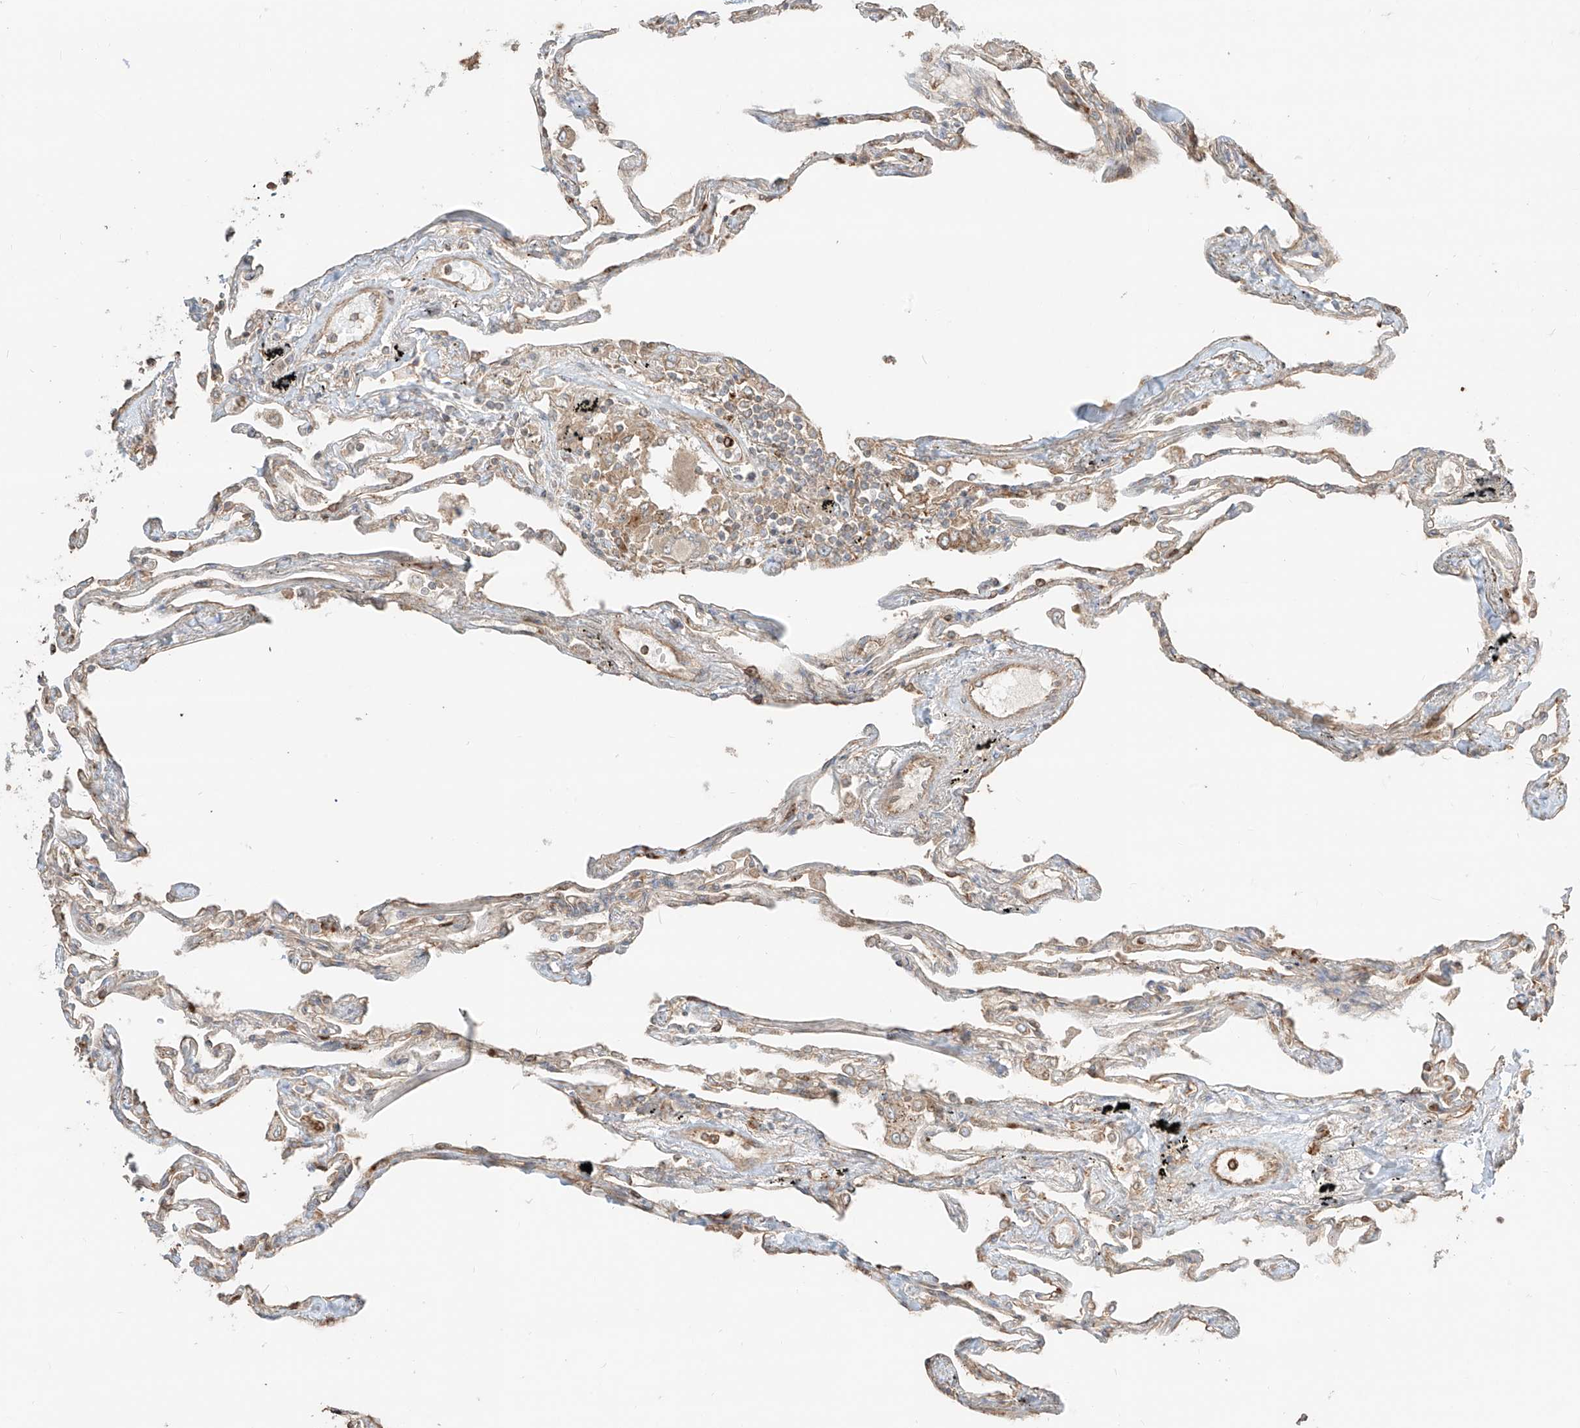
{"staining": {"intensity": "weak", "quantity": ">75%", "location": "cytoplasmic/membranous"}, "tissue": "lung", "cell_type": "Alveolar cells", "image_type": "normal", "snomed": [{"axis": "morphology", "description": "Normal tissue, NOS"}, {"axis": "topography", "description": "Lung"}], "caption": "Immunohistochemical staining of unremarkable human lung displays weak cytoplasmic/membranous protein staining in about >75% of alveolar cells.", "gene": "CCDC115", "patient": {"sex": "female", "age": 67}}